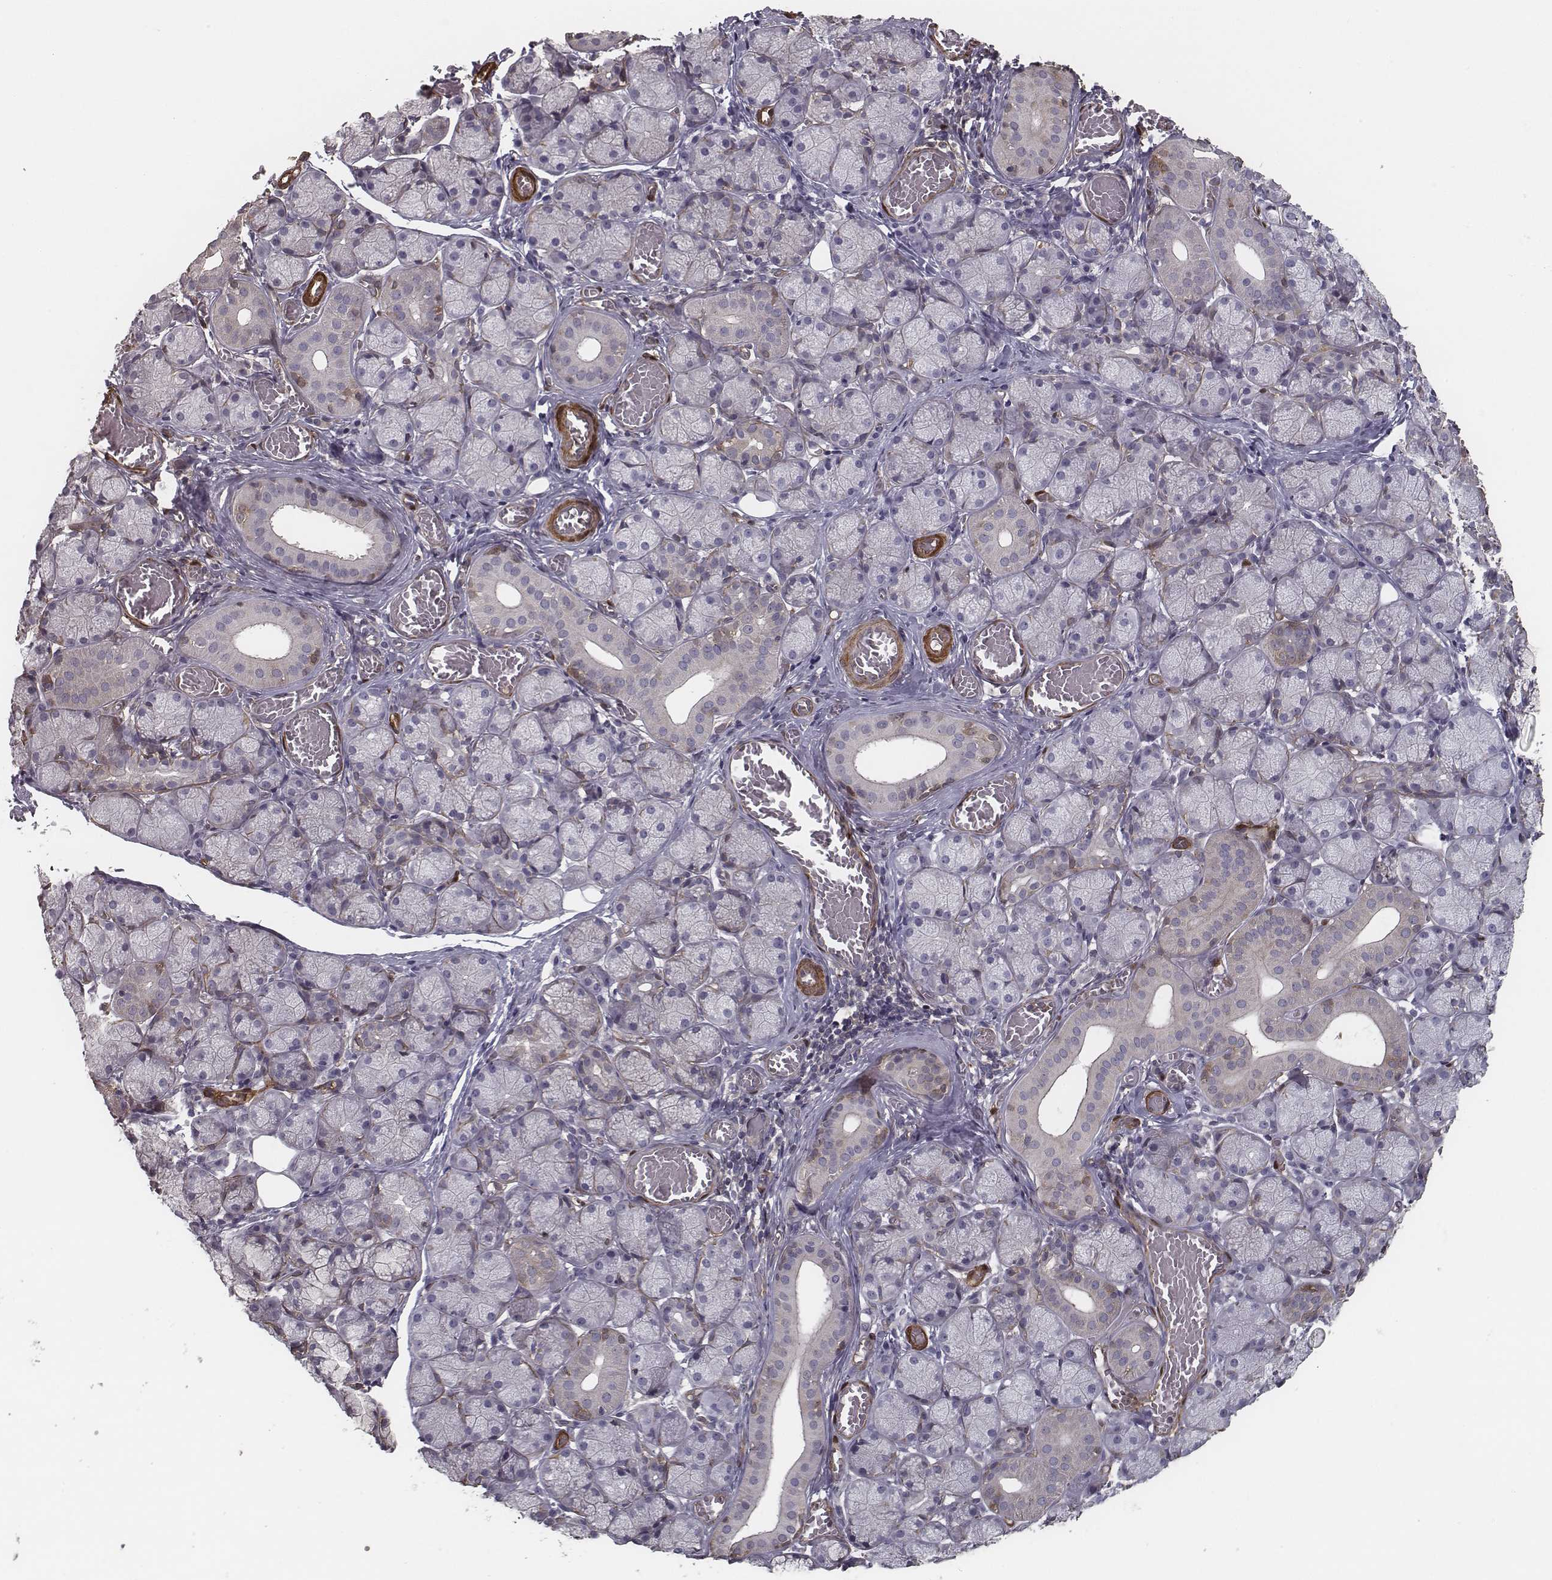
{"staining": {"intensity": "weak", "quantity": "<25%", "location": "cytoplasmic/membranous"}, "tissue": "salivary gland", "cell_type": "Glandular cells", "image_type": "normal", "snomed": [{"axis": "morphology", "description": "Normal tissue, NOS"}, {"axis": "topography", "description": "Salivary gland"}, {"axis": "topography", "description": "Peripheral nerve tissue"}], "caption": "A micrograph of human salivary gland is negative for staining in glandular cells.", "gene": "ISYNA1", "patient": {"sex": "female", "age": 24}}